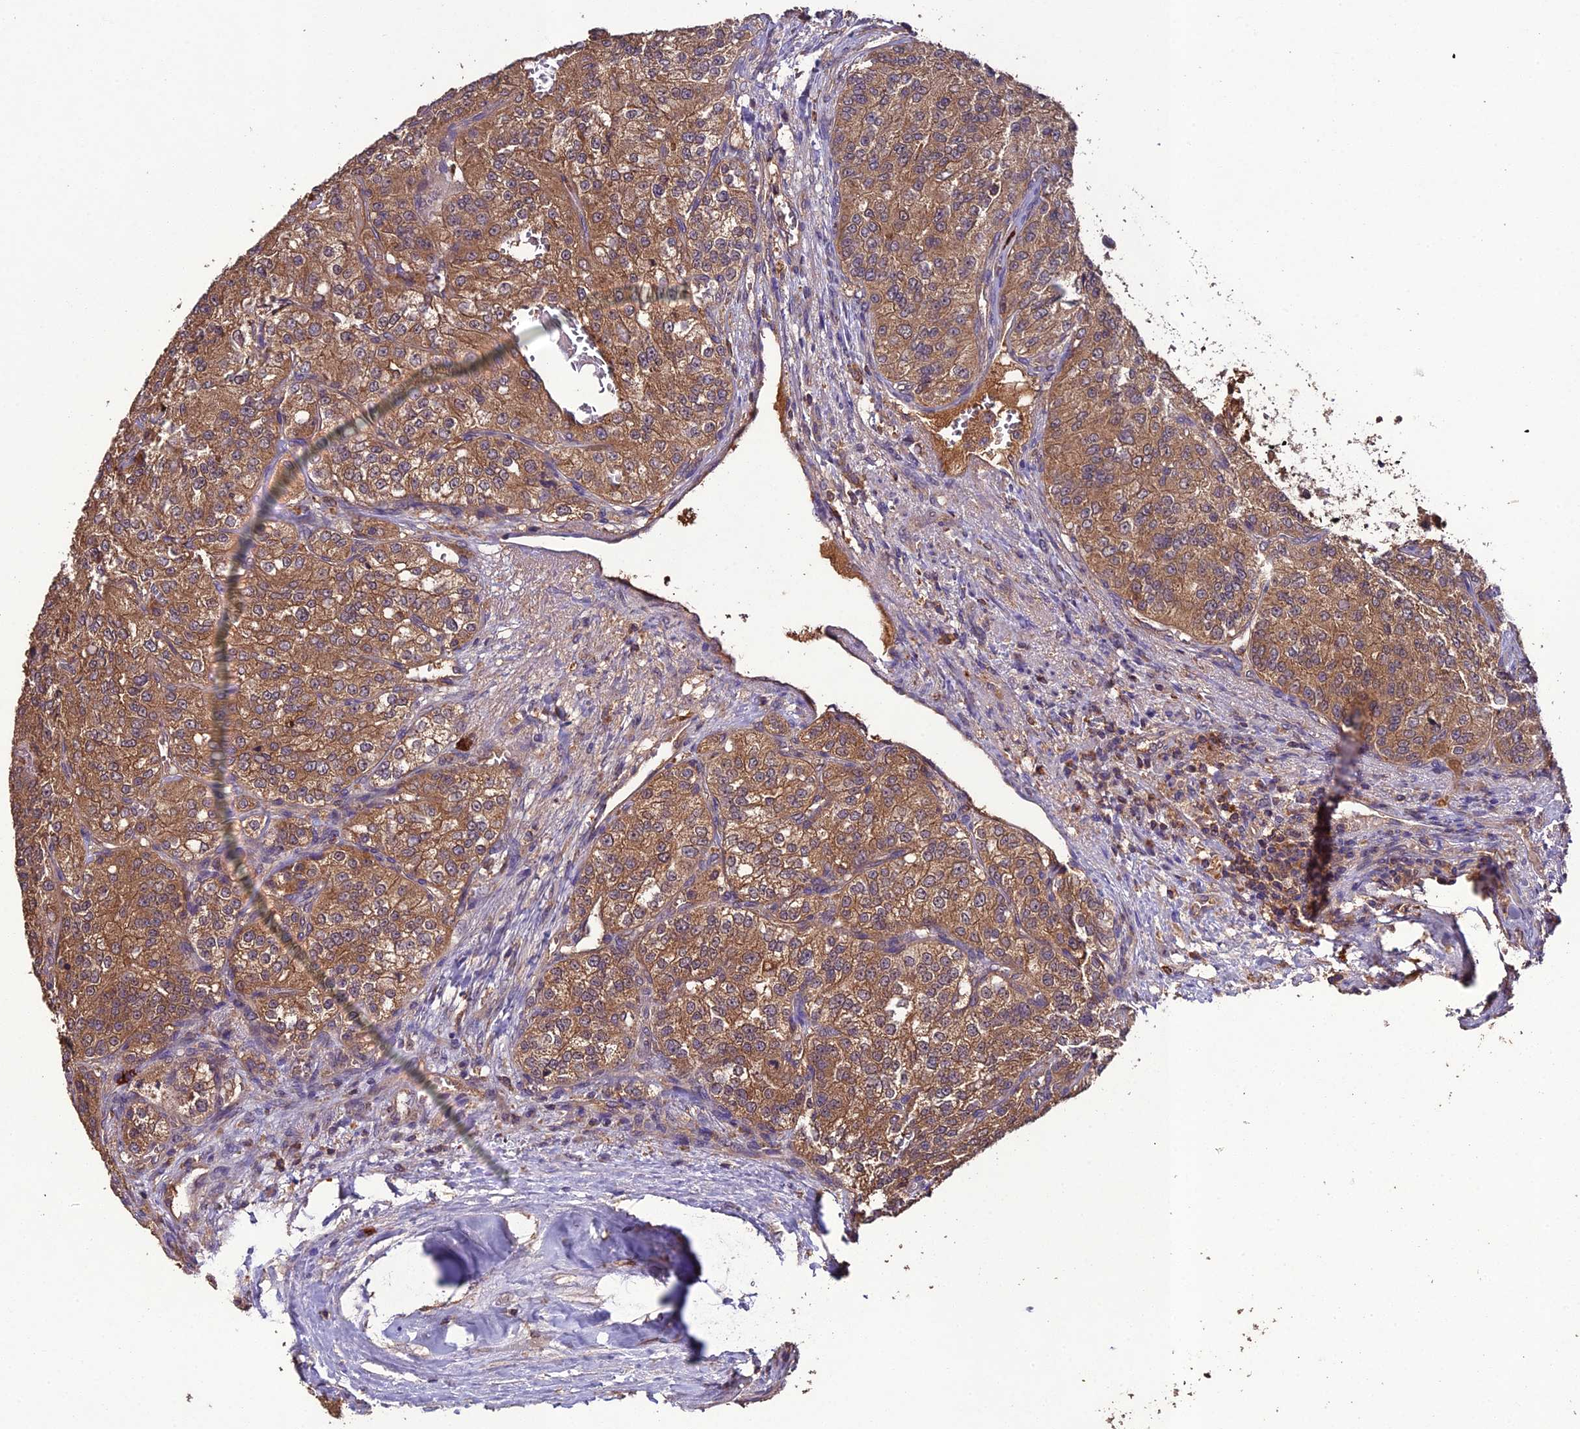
{"staining": {"intensity": "moderate", "quantity": ">75%", "location": "cytoplasmic/membranous"}, "tissue": "renal cancer", "cell_type": "Tumor cells", "image_type": "cancer", "snomed": [{"axis": "morphology", "description": "Adenocarcinoma, NOS"}, {"axis": "topography", "description": "Kidney"}], "caption": "There is medium levels of moderate cytoplasmic/membranous staining in tumor cells of renal adenocarcinoma, as demonstrated by immunohistochemical staining (brown color).", "gene": "TMEM258", "patient": {"sex": "female", "age": 63}}